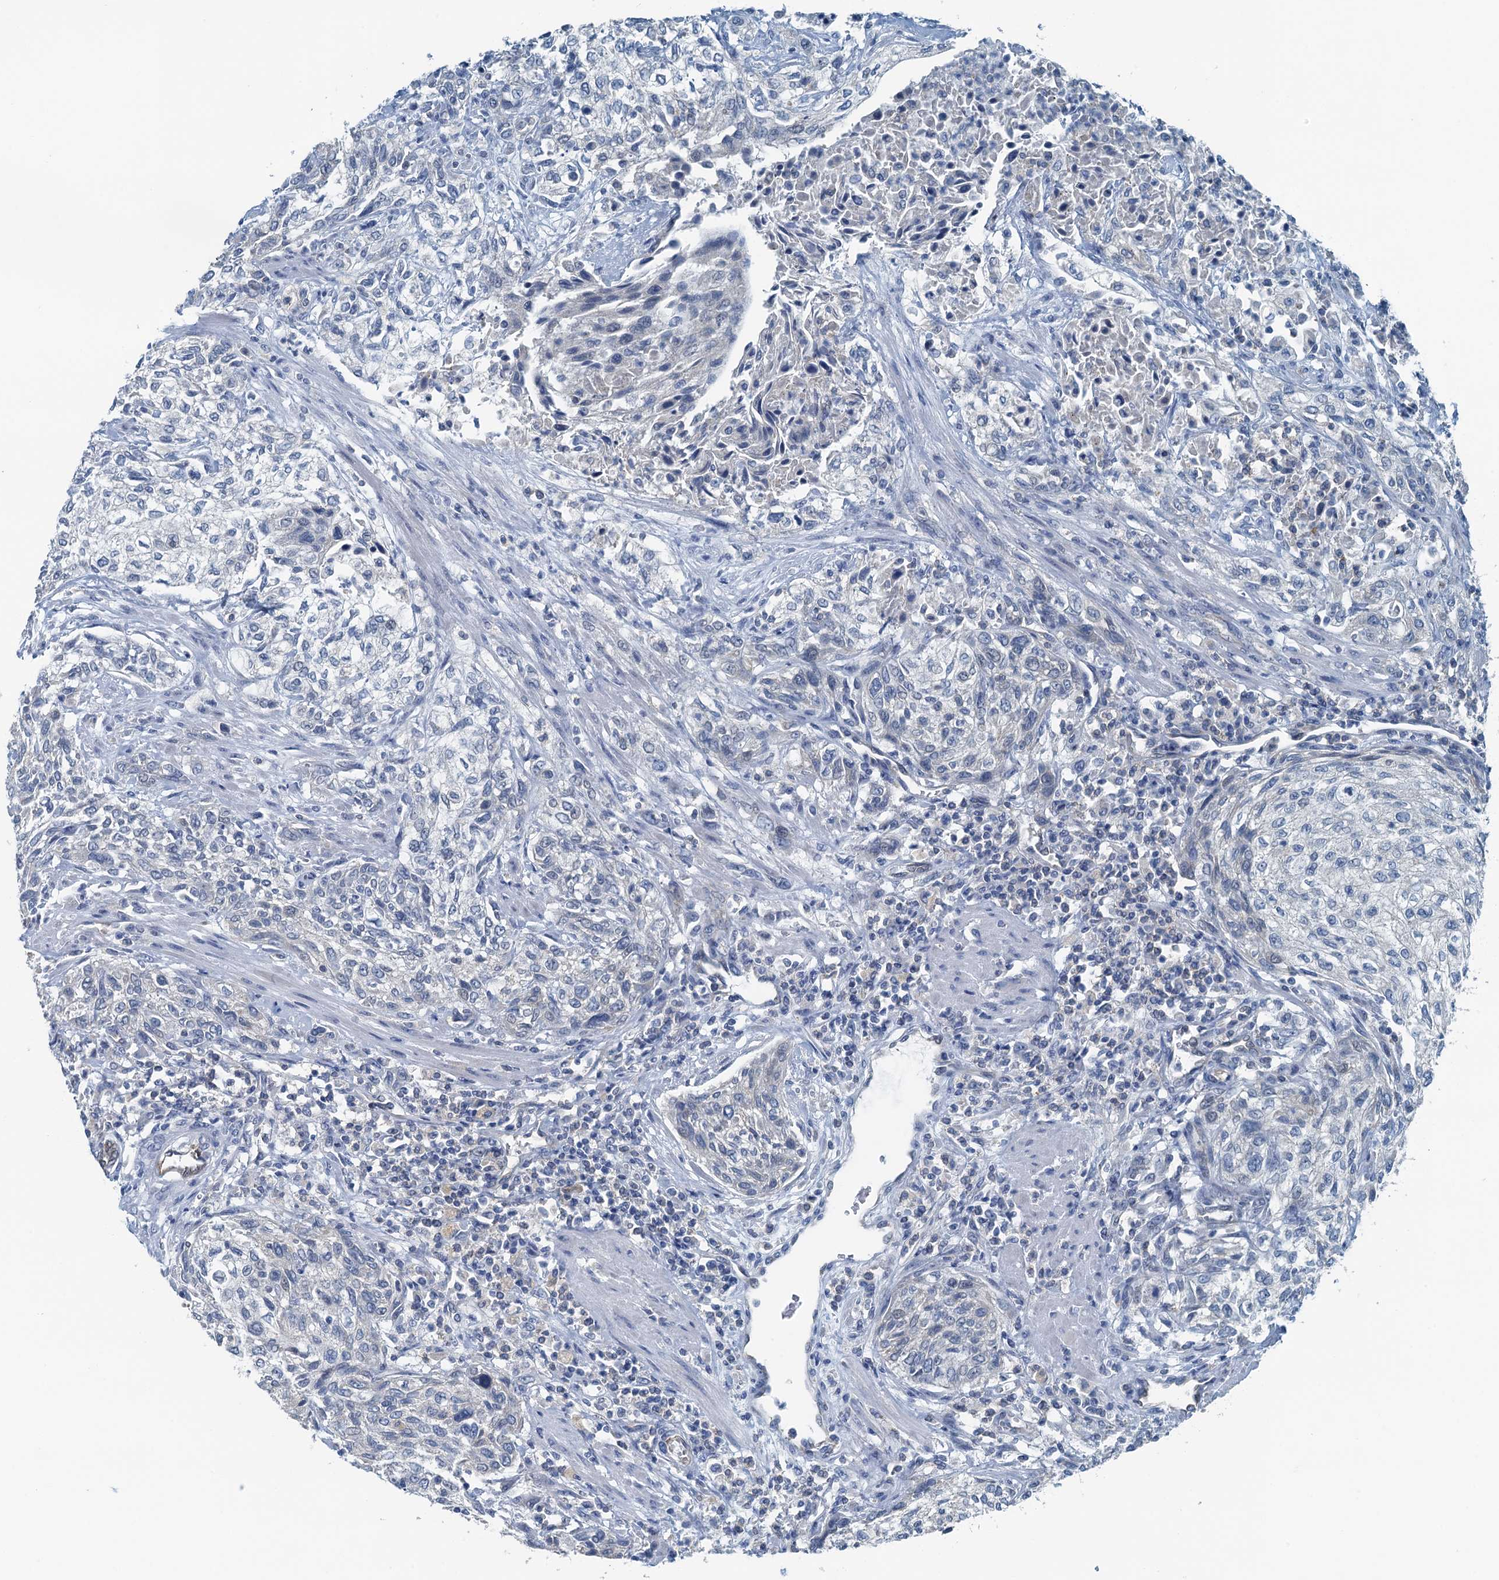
{"staining": {"intensity": "negative", "quantity": "none", "location": "none"}, "tissue": "urothelial cancer", "cell_type": "Tumor cells", "image_type": "cancer", "snomed": [{"axis": "morphology", "description": "Normal tissue, NOS"}, {"axis": "morphology", "description": "Urothelial carcinoma, NOS"}, {"axis": "topography", "description": "Urinary bladder"}, {"axis": "topography", "description": "Peripheral nerve tissue"}], "caption": "IHC of urothelial cancer displays no expression in tumor cells.", "gene": "GFOD2", "patient": {"sex": "male", "age": 35}}